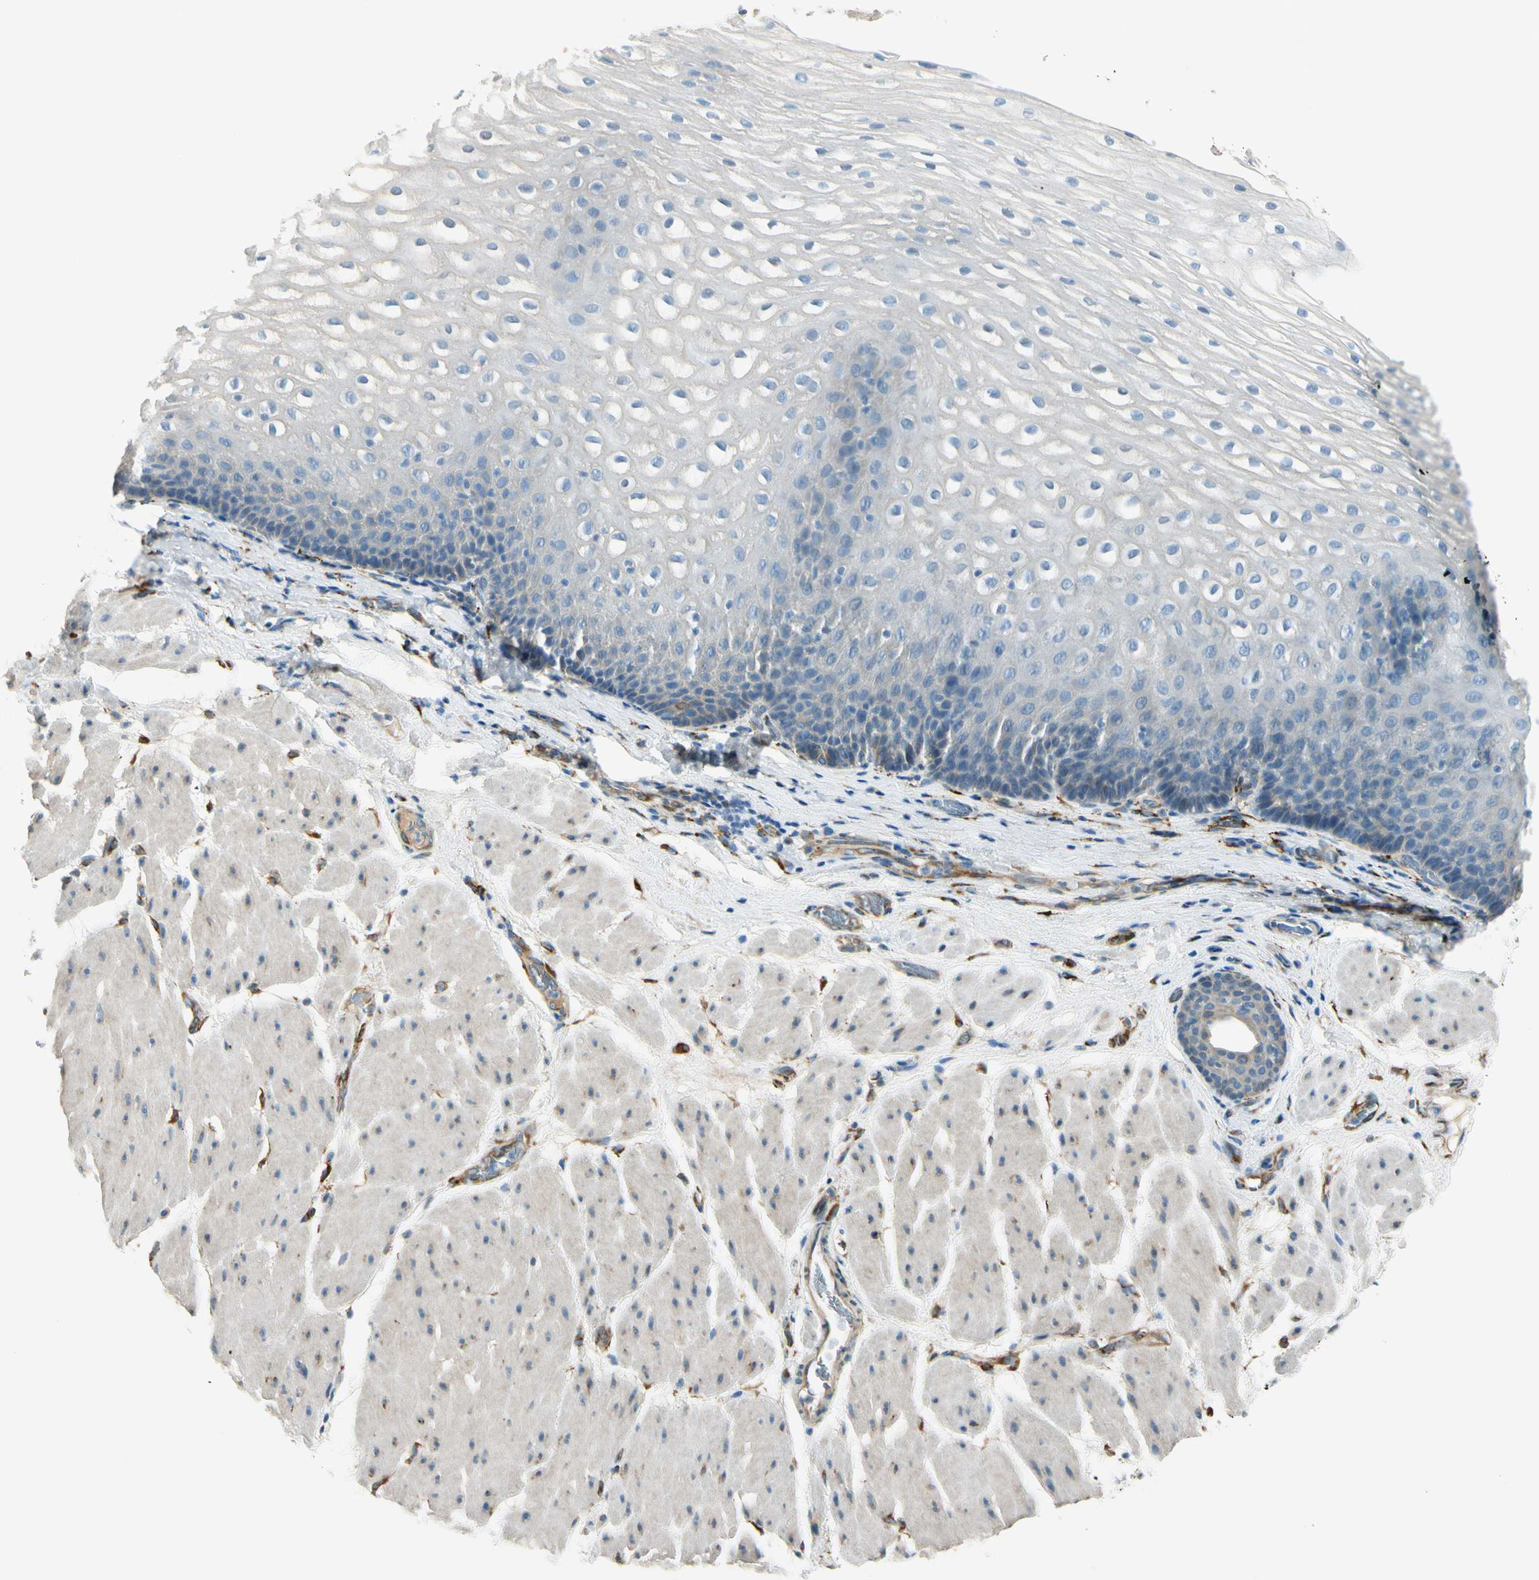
{"staining": {"intensity": "weak", "quantity": "<25%", "location": "cytoplasmic/membranous"}, "tissue": "esophagus", "cell_type": "Squamous epithelial cells", "image_type": "normal", "snomed": [{"axis": "morphology", "description": "Normal tissue, NOS"}, {"axis": "topography", "description": "Esophagus"}], "caption": "This histopathology image is of benign esophagus stained with immunohistochemistry (IHC) to label a protein in brown with the nuclei are counter-stained blue. There is no staining in squamous epithelial cells. The staining was performed using DAB to visualize the protein expression in brown, while the nuclei were stained in blue with hematoxylin (Magnification: 20x).", "gene": "FKBP7", "patient": {"sex": "male", "age": 48}}